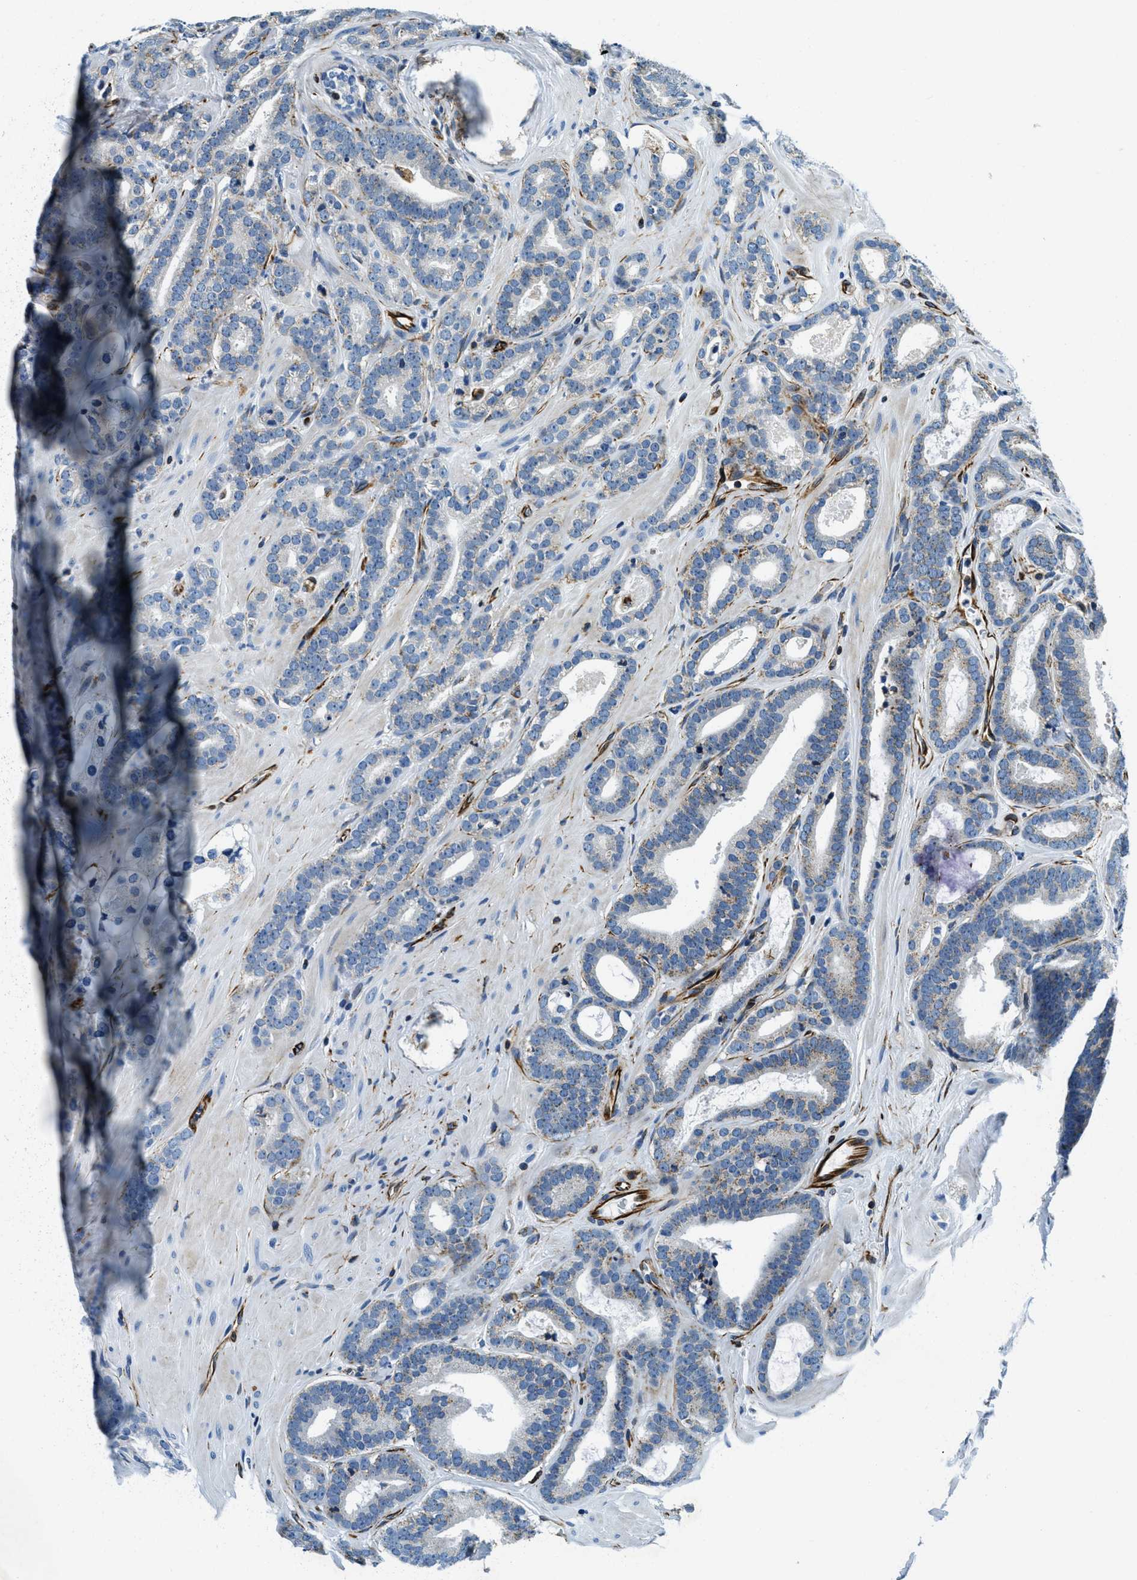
{"staining": {"intensity": "weak", "quantity": "<25%", "location": "cytoplasmic/membranous"}, "tissue": "prostate cancer", "cell_type": "Tumor cells", "image_type": "cancer", "snomed": [{"axis": "morphology", "description": "Adenocarcinoma, High grade"}, {"axis": "topography", "description": "Prostate"}], "caption": "The micrograph shows no significant staining in tumor cells of prostate cancer.", "gene": "GNS", "patient": {"sex": "male", "age": 60}}